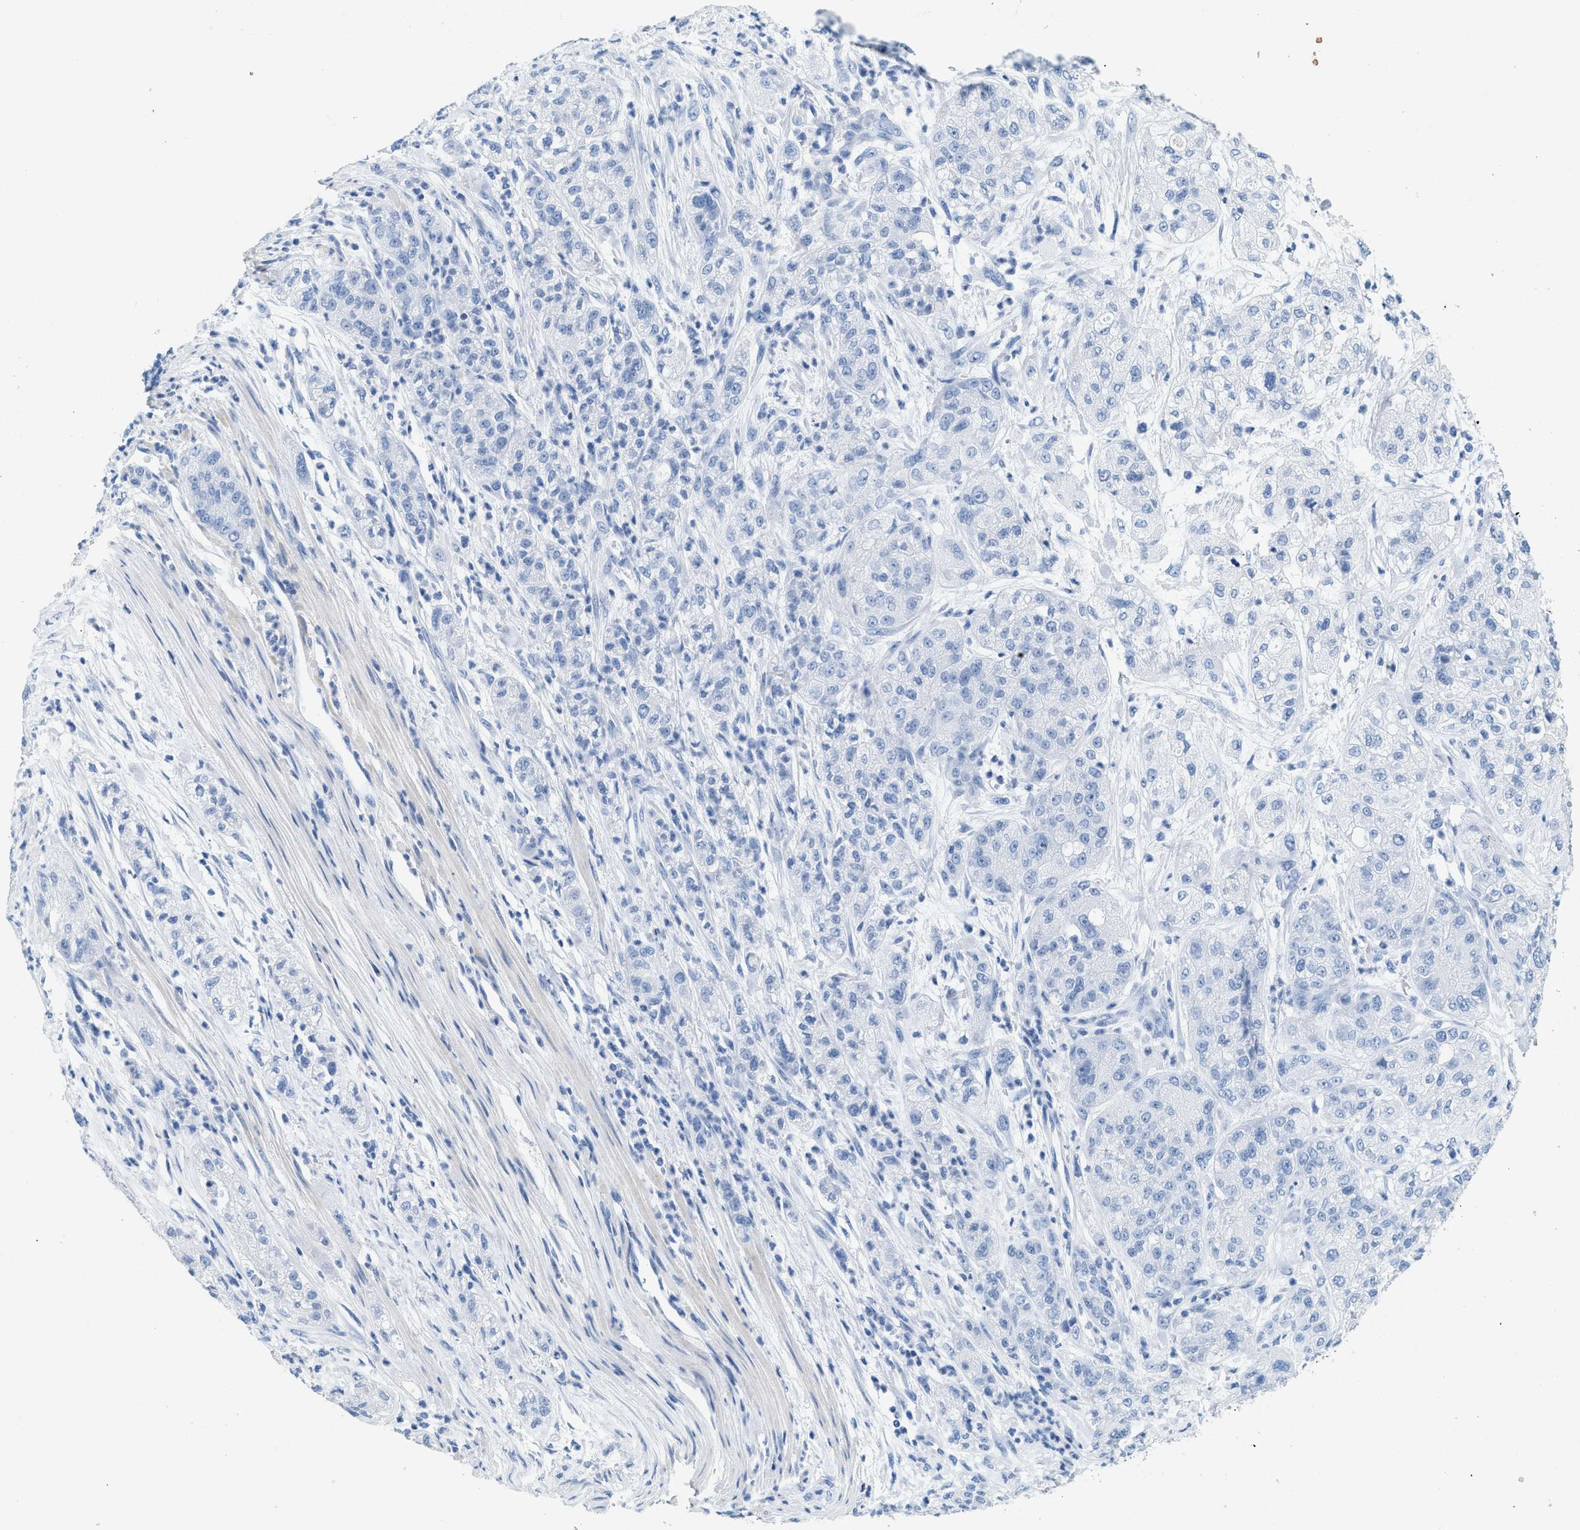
{"staining": {"intensity": "negative", "quantity": "none", "location": "none"}, "tissue": "pancreatic cancer", "cell_type": "Tumor cells", "image_type": "cancer", "snomed": [{"axis": "morphology", "description": "Adenocarcinoma, NOS"}, {"axis": "topography", "description": "Pancreas"}], "caption": "Immunohistochemistry micrograph of human pancreatic cancer stained for a protein (brown), which demonstrates no staining in tumor cells.", "gene": "HHATL", "patient": {"sex": "female", "age": 78}}